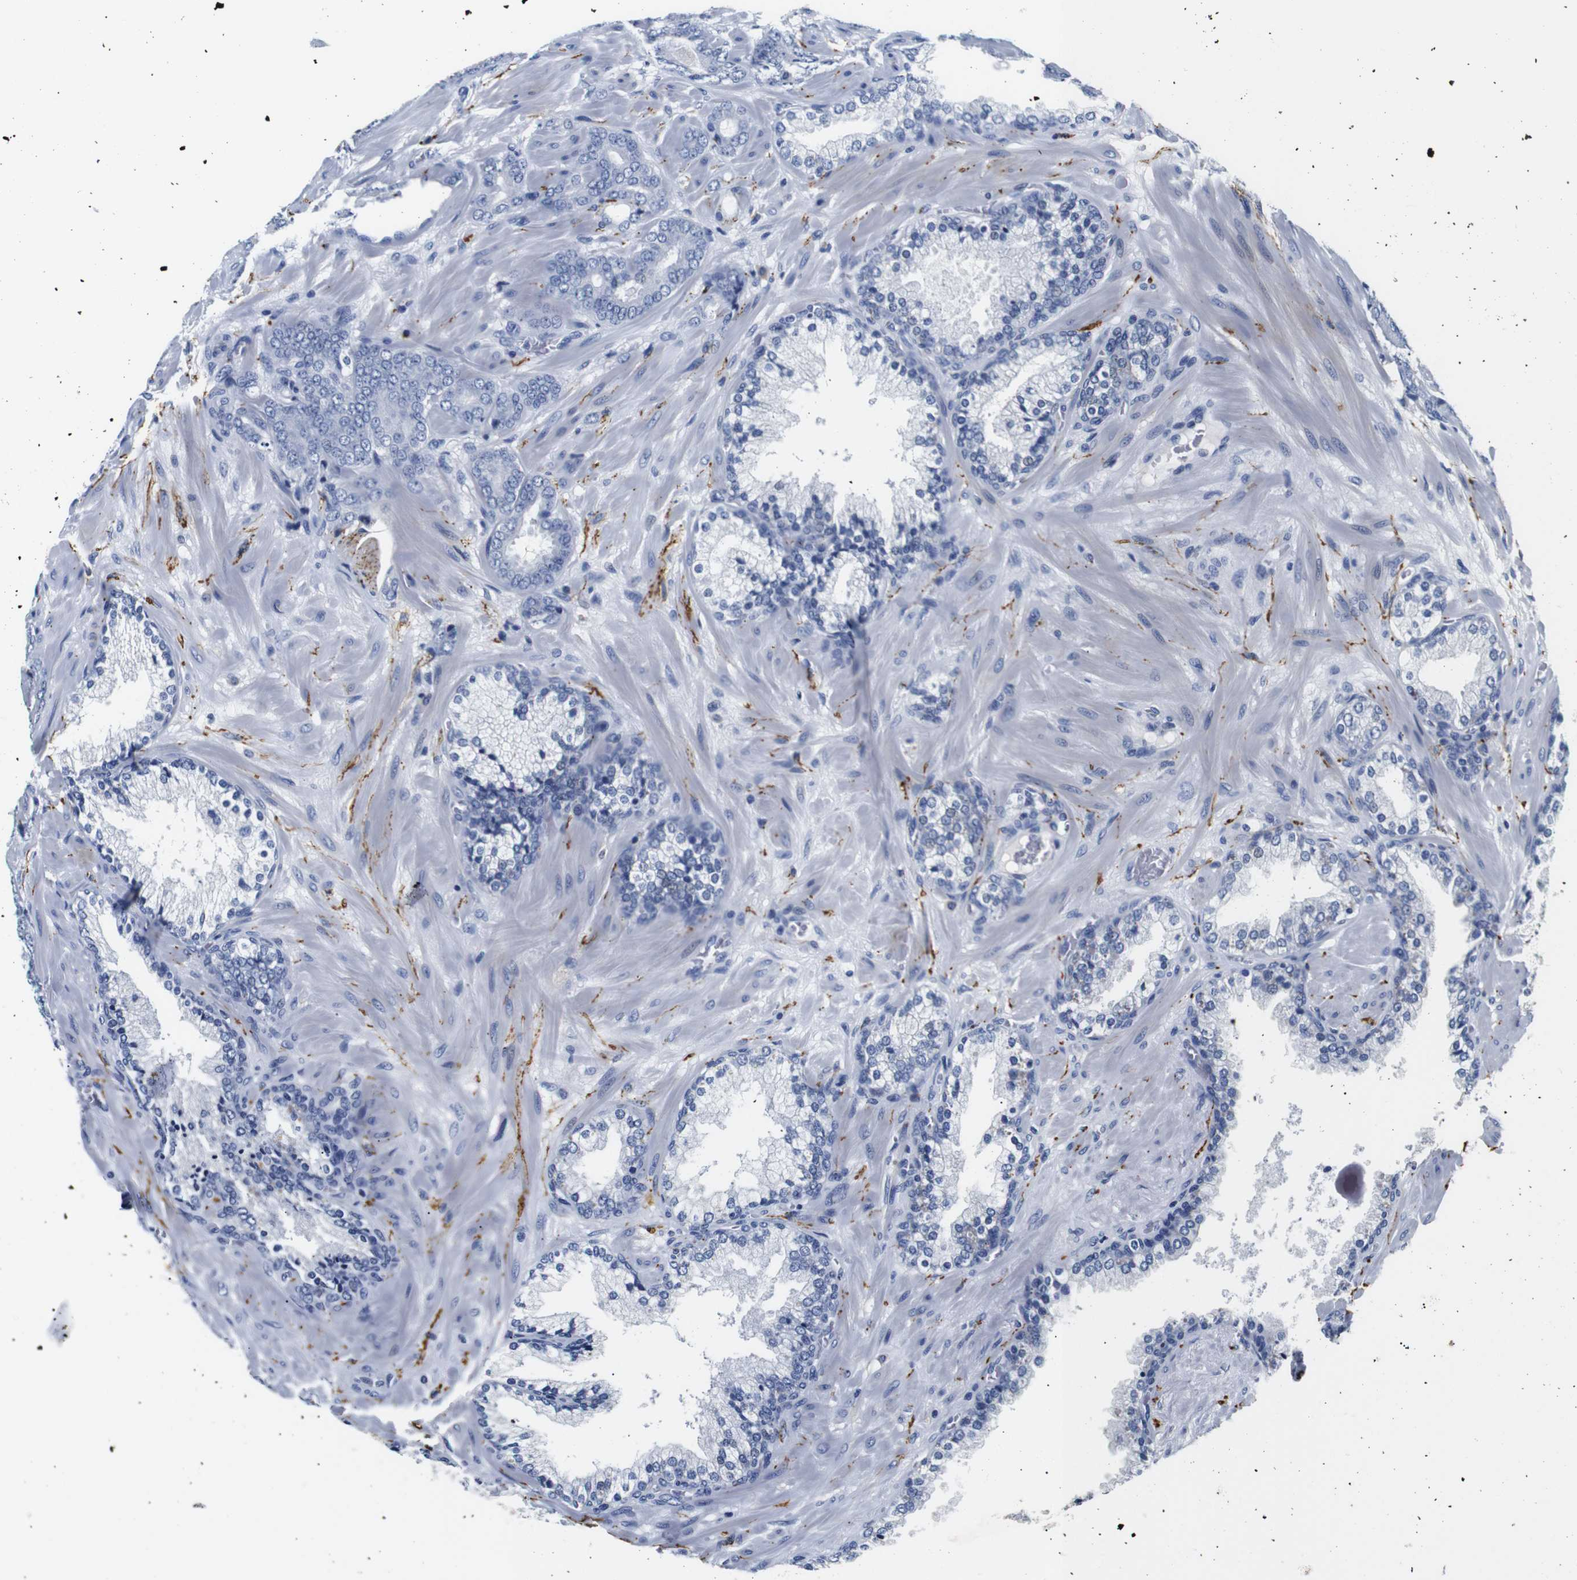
{"staining": {"intensity": "negative", "quantity": "none", "location": "none"}, "tissue": "prostate cancer", "cell_type": "Tumor cells", "image_type": "cancer", "snomed": [{"axis": "morphology", "description": "Adenocarcinoma, Low grade"}, {"axis": "topography", "description": "Prostate"}], "caption": "The image displays no staining of tumor cells in prostate cancer.", "gene": "GAP43", "patient": {"sex": "male", "age": 63}}